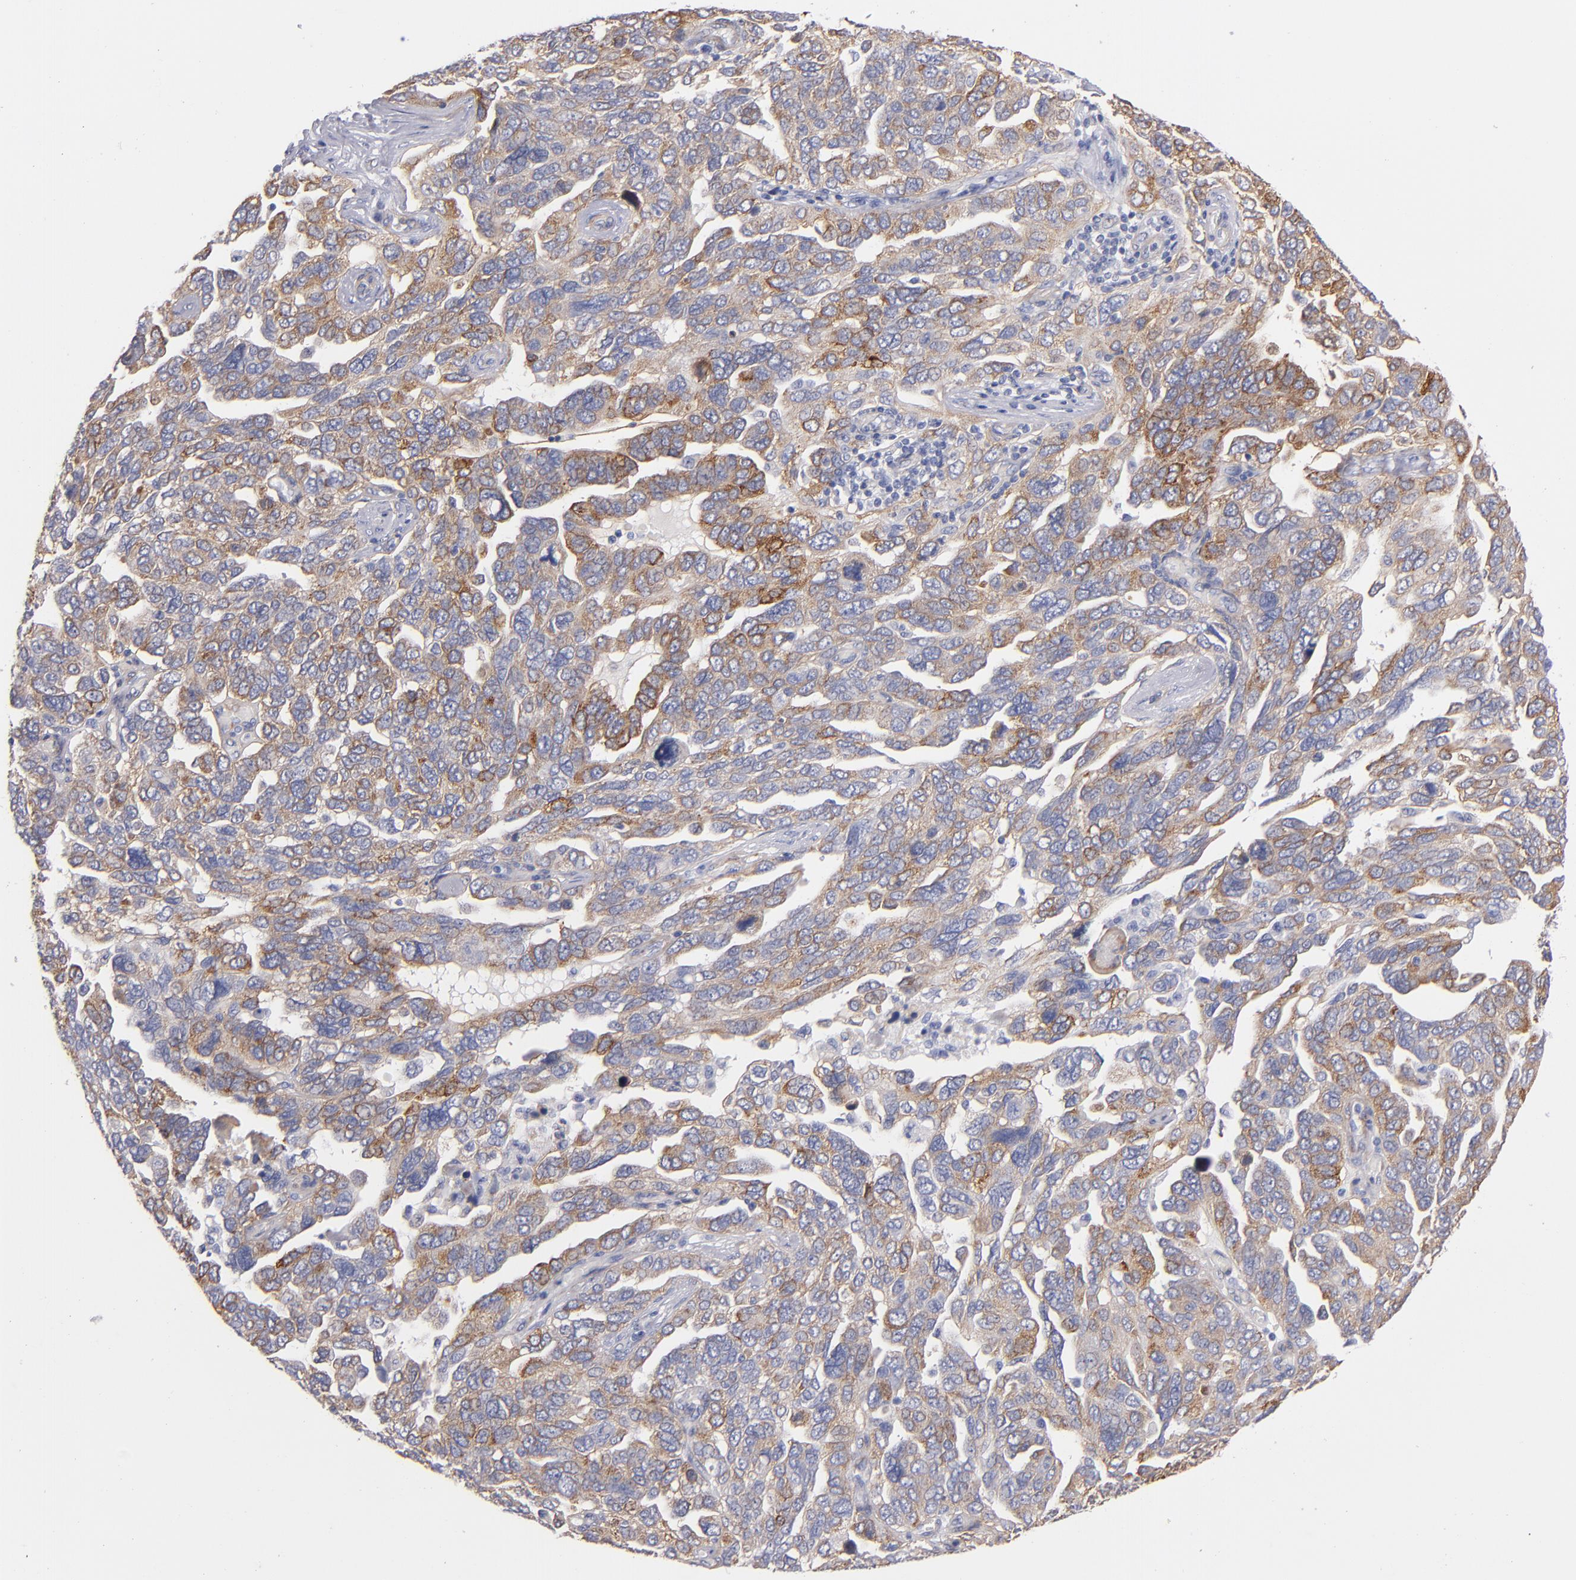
{"staining": {"intensity": "weak", "quantity": "25%-75%", "location": "cytoplasmic/membranous"}, "tissue": "ovarian cancer", "cell_type": "Tumor cells", "image_type": "cancer", "snomed": [{"axis": "morphology", "description": "Cystadenocarcinoma, serous, NOS"}, {"axis": "topography", "description": "Ovary"}], "caption": "Immunohistochemical staining of ovarian cancer (serous cystadenocarcinoma) demonstrates low levels of weak cytoplasmic/membranous protein expression in about 25%-75% of tumor cells.", "gene": "LAMC1", "patient": {"sex": "female", "age": 64}}